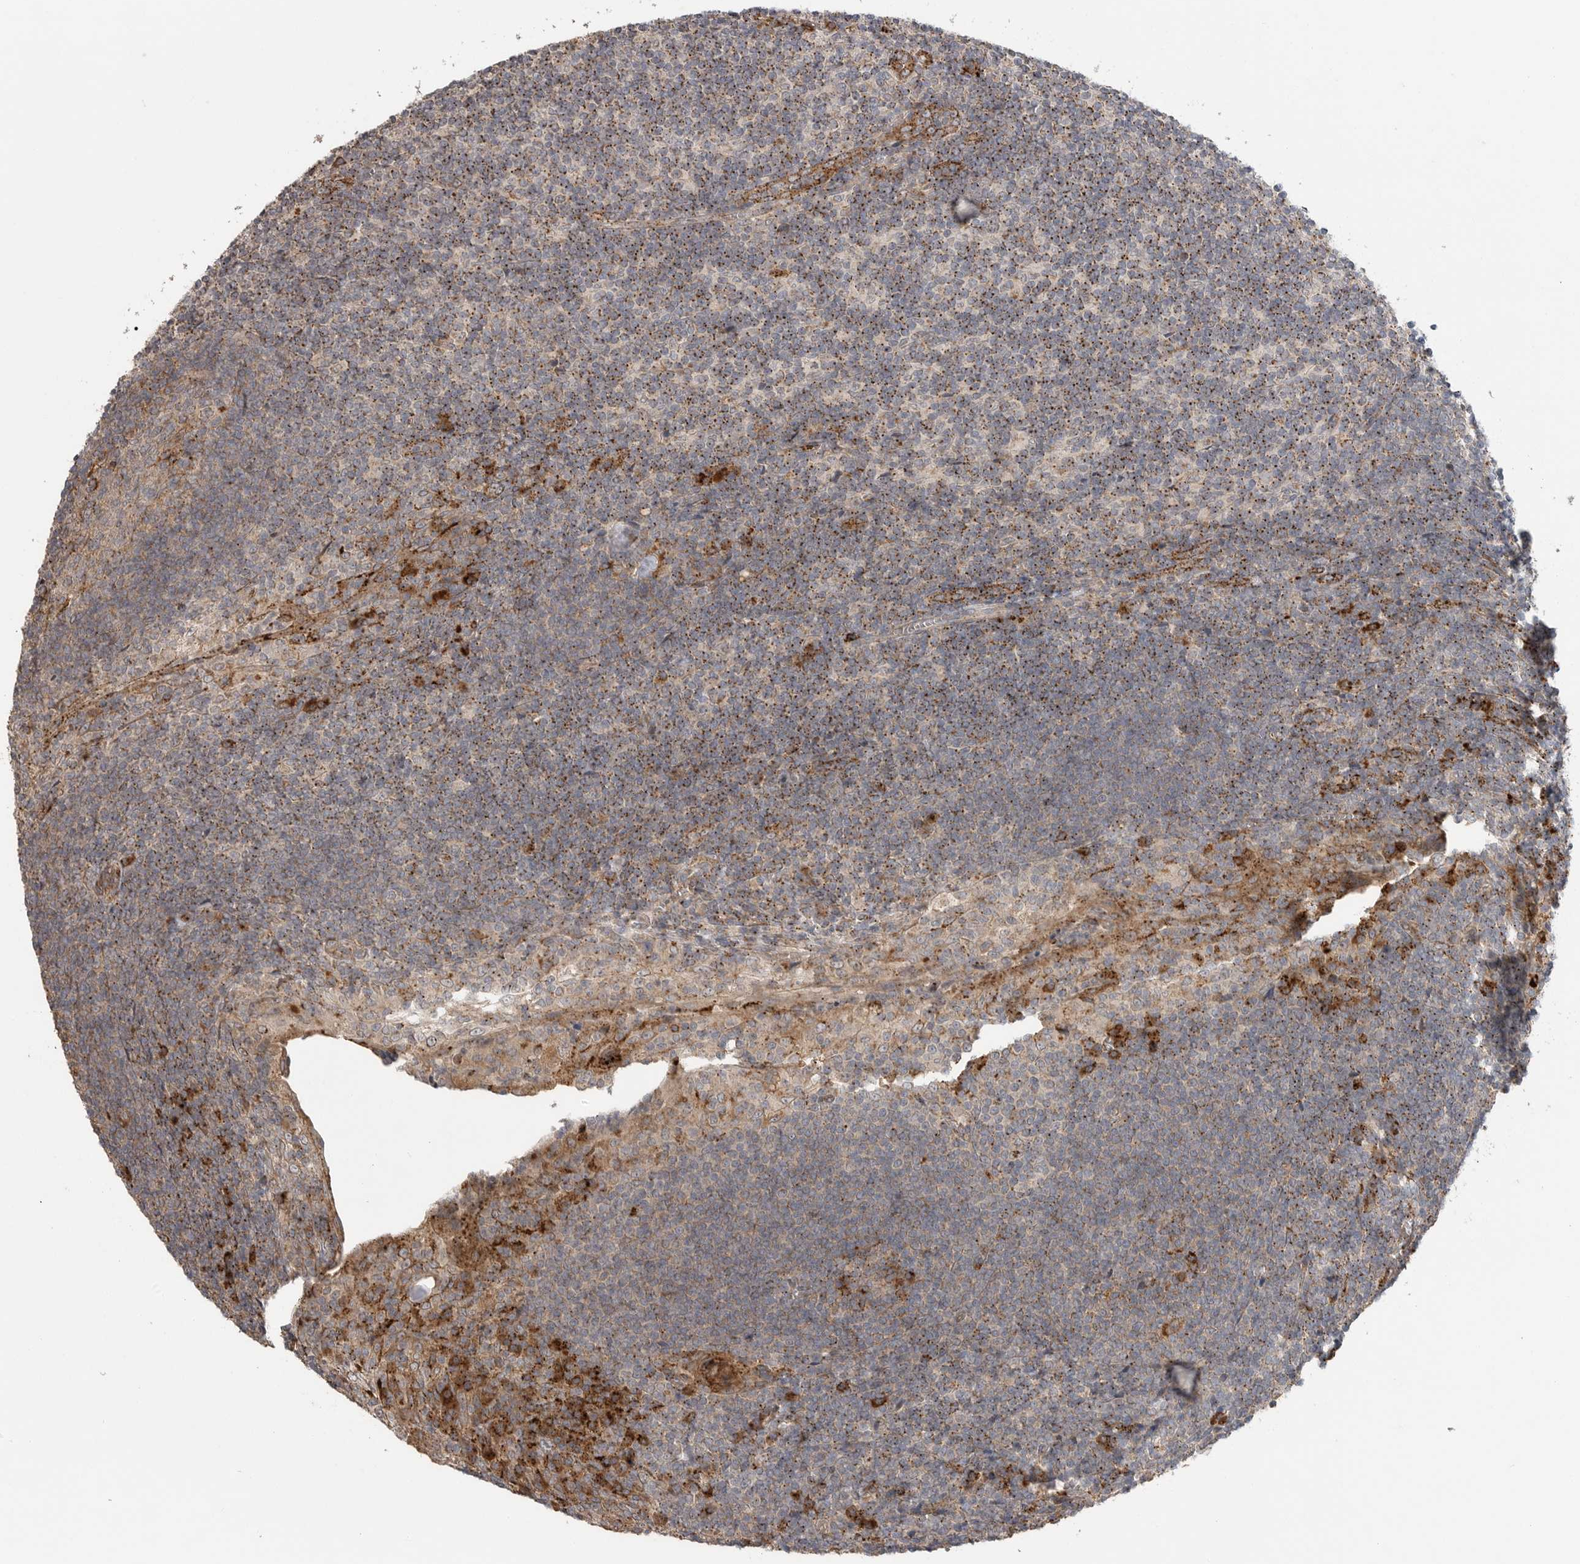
{"staining": {"intensity": "moderate", "quantity": ">75%", "location": "cytoplasmic/membranous"}, "tissue": "tonsil", "cell_type": "Germinal center cells", "image_type": "normal", "snomed": [{"axis": "morphology", "description": "Normal tissue, NOS"}, {"axis": "topography", "description": "Tonsil"}], "caption": "Tonsil stained with a brown dye shows moderate cytoplasmic/membranous positive staining in about >75% of germinal center cells.", "gene": "GALNS", "patient": {"sex": "male", "age": 37}}